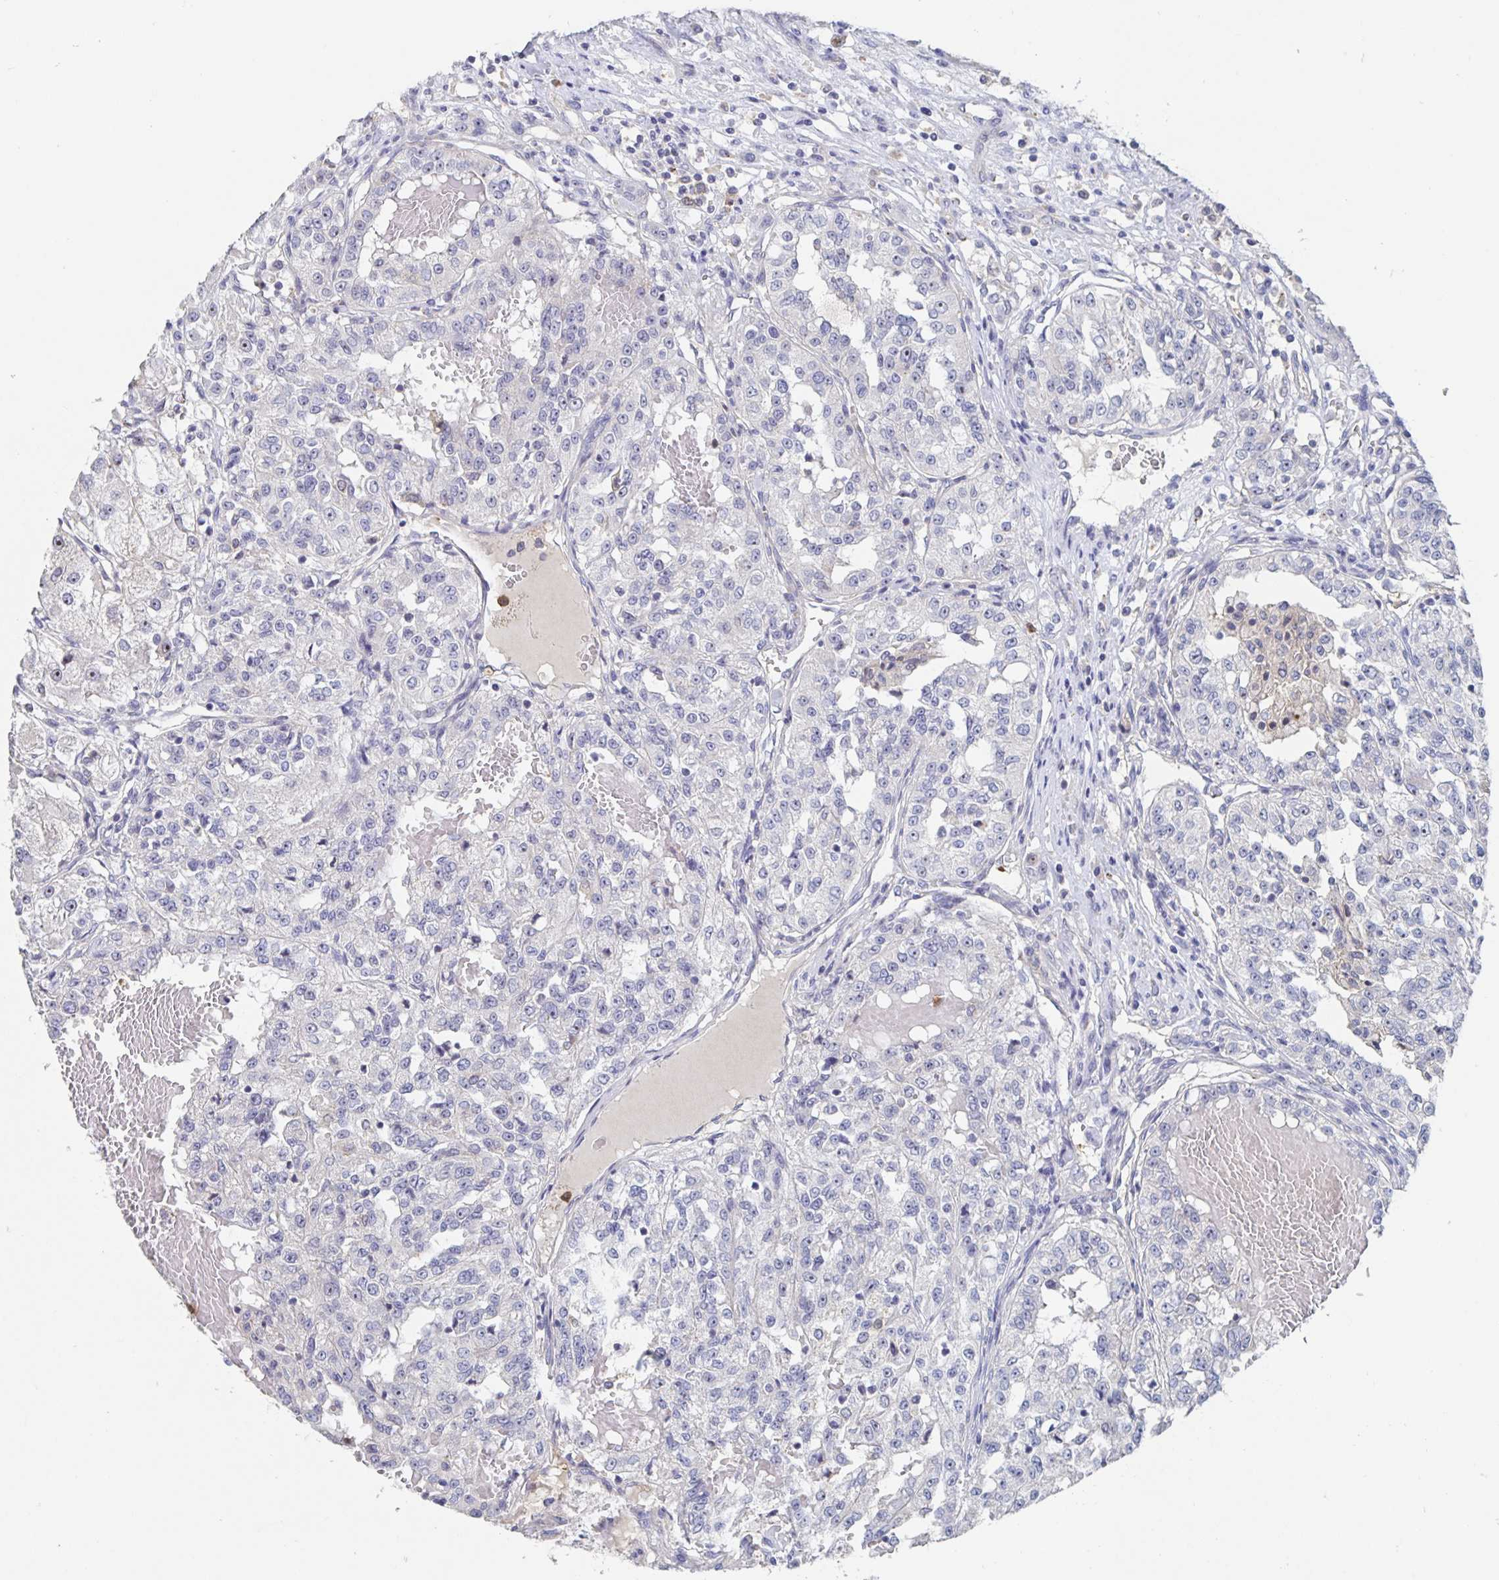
{"staining": {"intensity": "negative", "quantity": "none", "location": "none"}, "tissue": "renal cancer", "cell_type": "Tumor cells", "image_type": "cancer", "snomed": [{"axis": "morphology", "description": "Adenocarcinoma, NOS"}, {"axis": "topography", "description": "Kidney"}], "caption": "This is a micrograph of IHC staining of adenocarcinoma (renal), which shows no staining in tumor cells.", "gene": "CDC42BPG", "patient": {"sex": "female", "age": 63}}